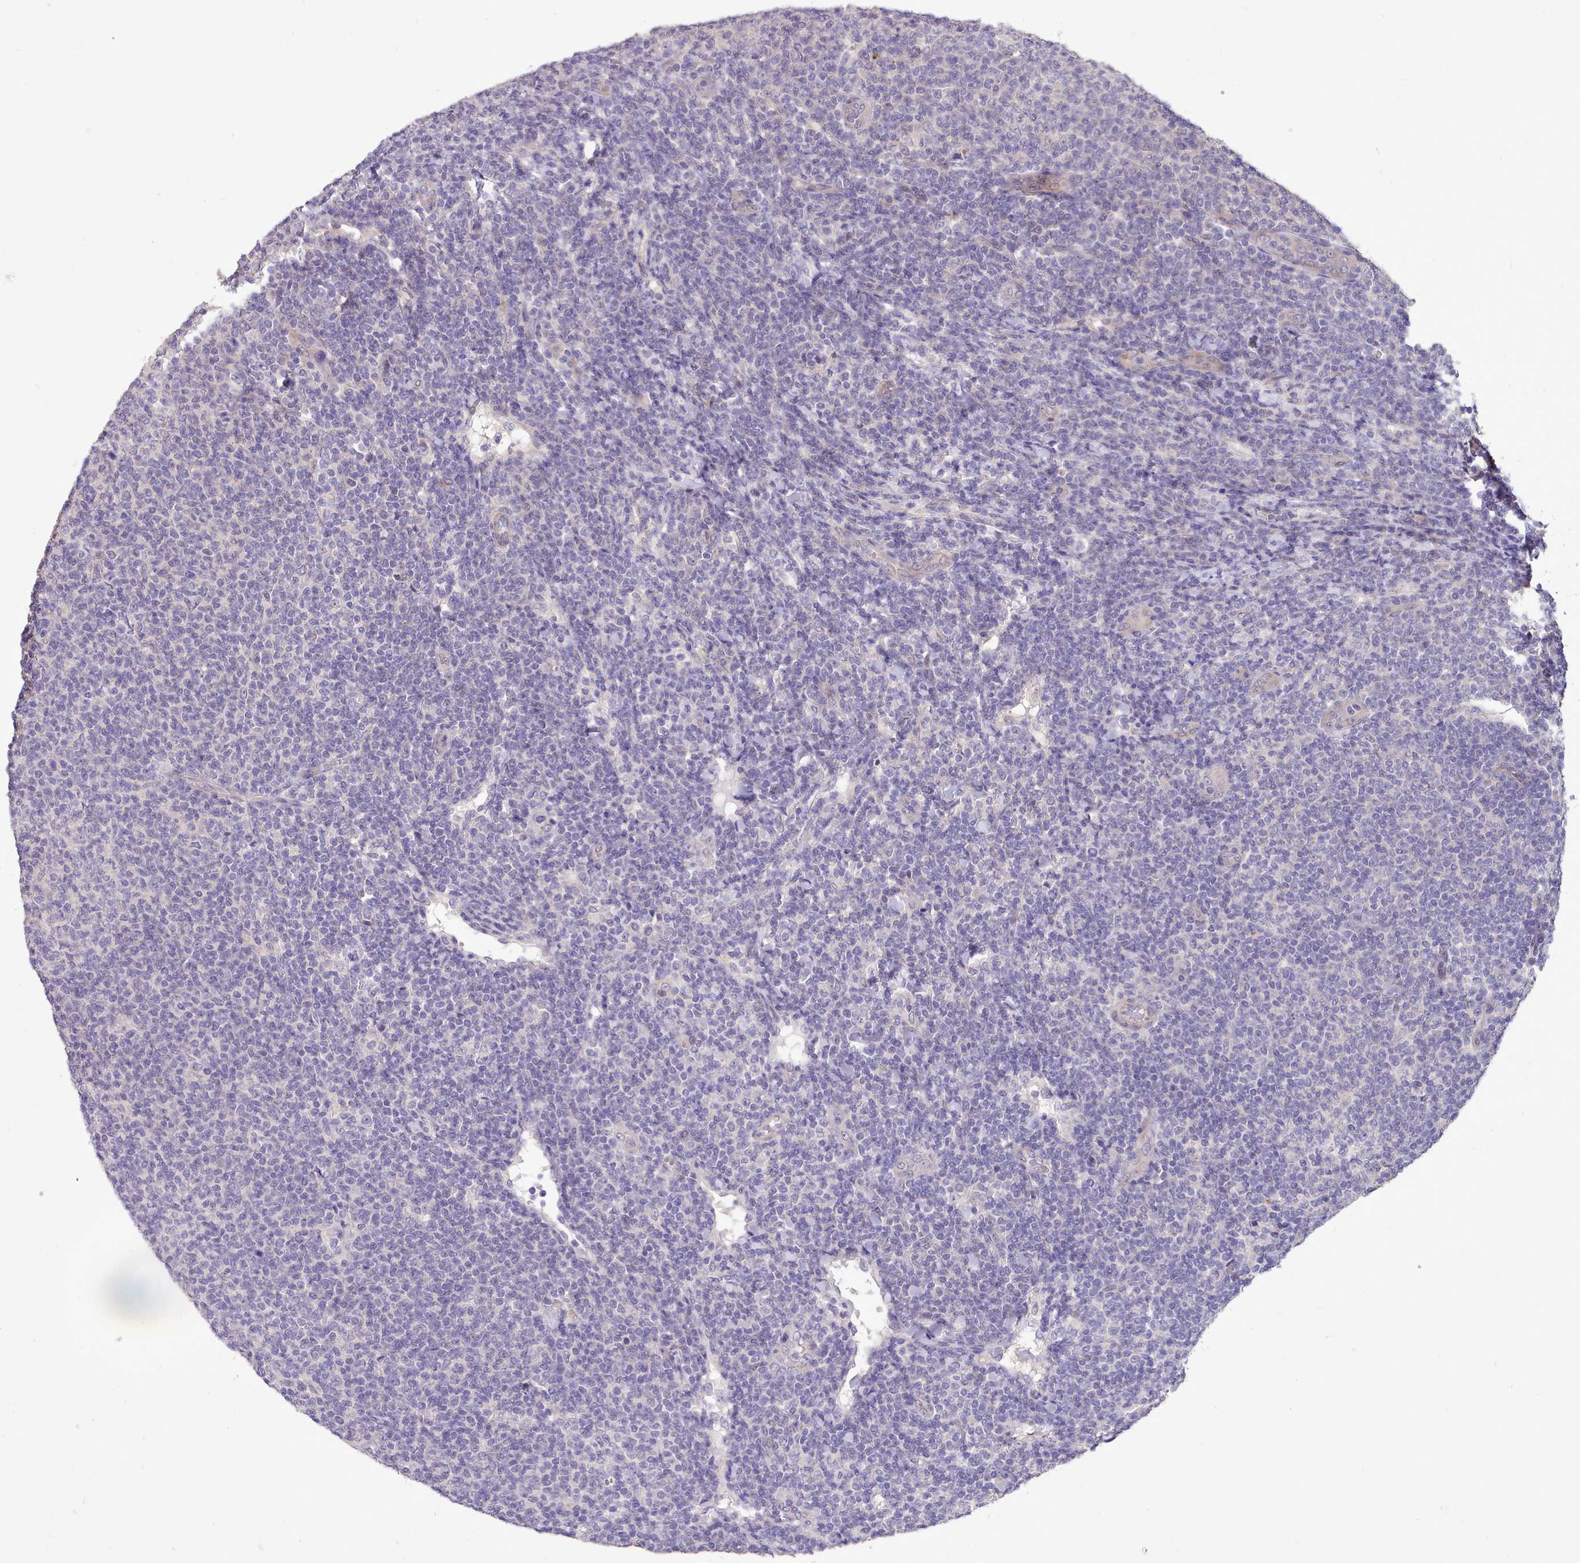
{"staining": {"intensity": "negative", "quantity": "none", "location": "none"}, "tissue": "lymphoma", "cell_type": "Tumor cells", "image_type": "cancer", "snomed": [{"axis": "morphology", "description": "Malignant lymphoma, non-Hodgkin's type, Low grade"}, {"axis": "topography", "description": "Lymph node"}], "caption": "Immunohistochemistry (IHC) micrograph of neoplastic tissue: human lymphoma stained with DAB (3,3'-diaminobenzidine) reveals no significant protein staining in tumor cells.", "gene": "ZNF607", "patient": {"sex": "male", "age": 66}}